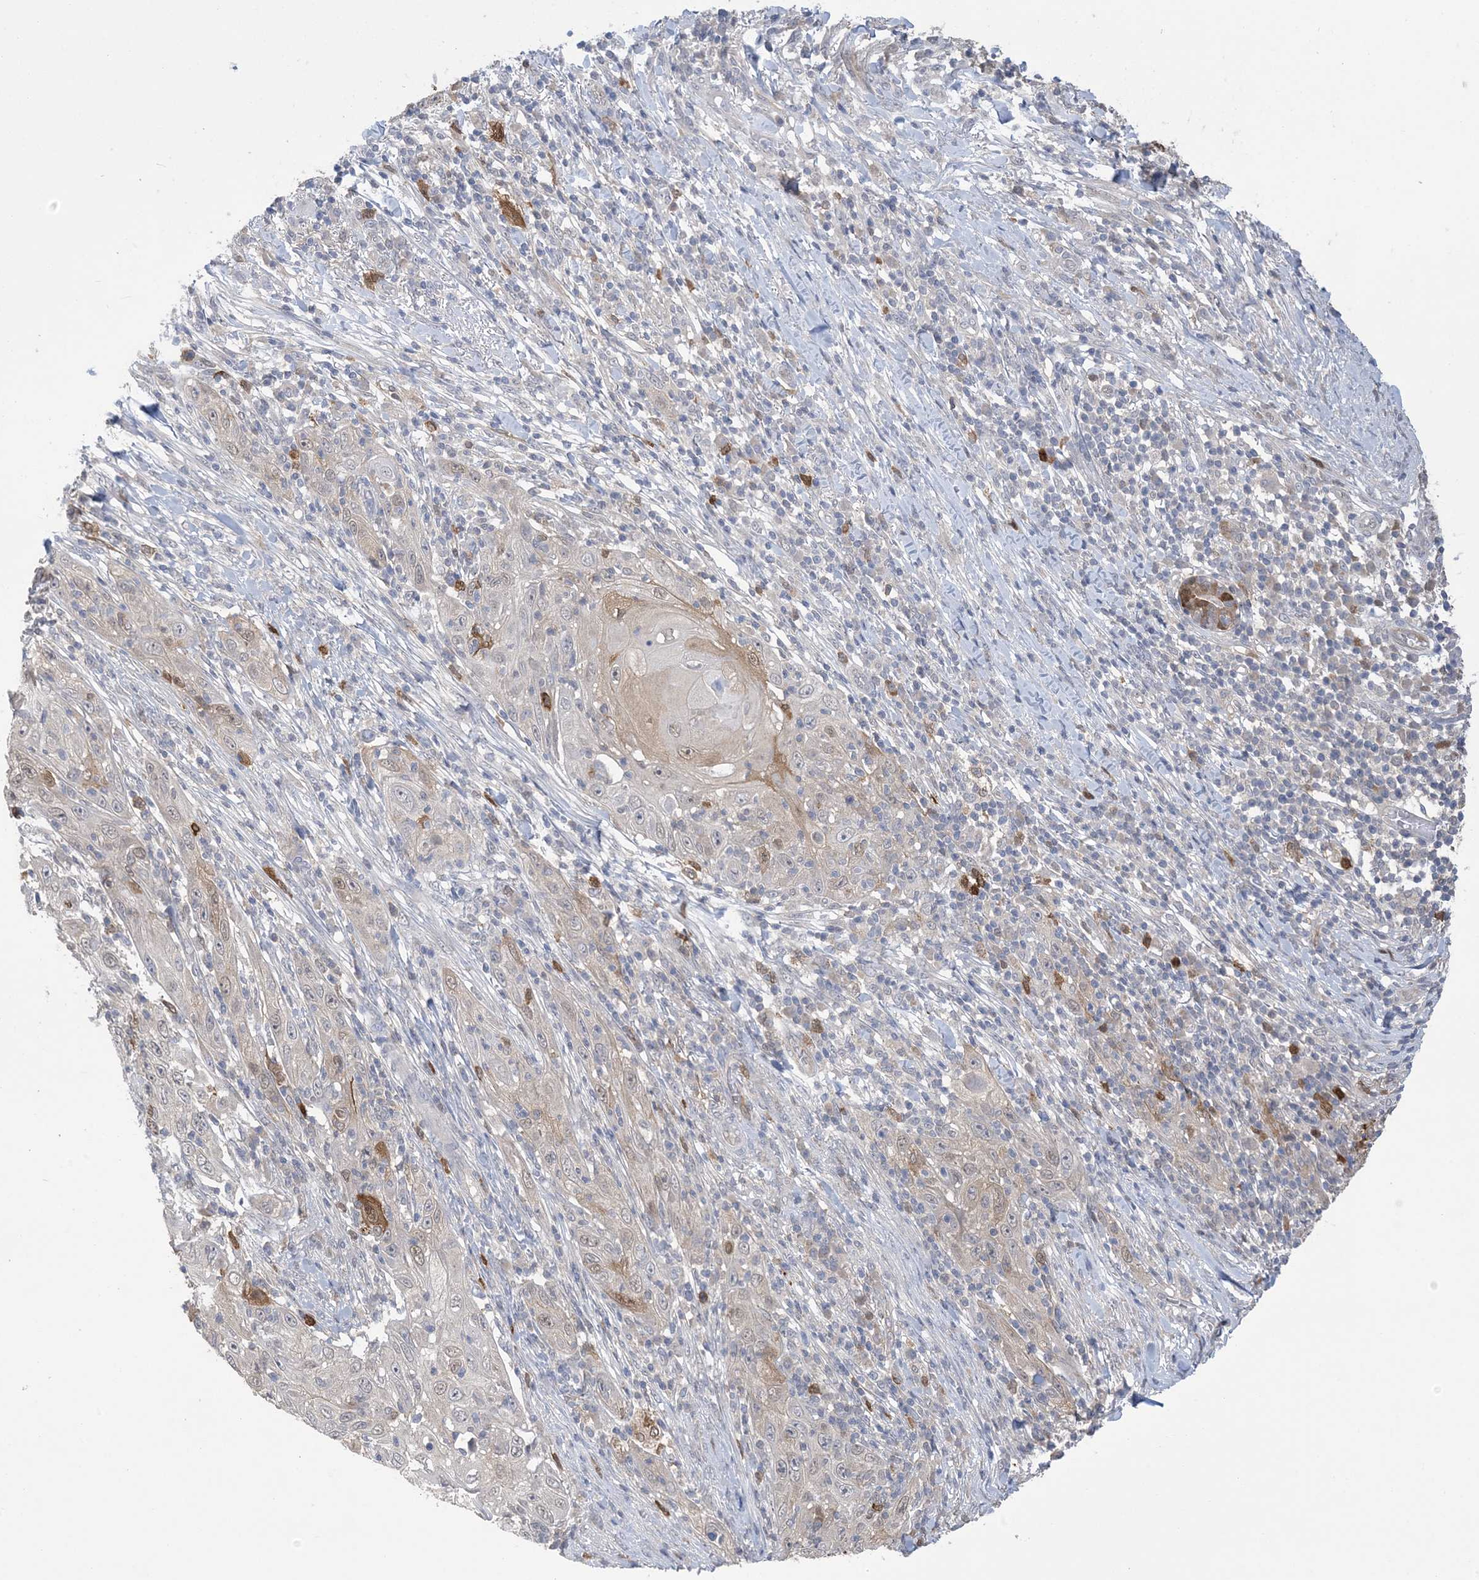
{"staining": {"intensity": "strong", "quantity": "<25%", "location": "cytoplasmic/membranous,nuclear"}, "tissue": "skin cancer", "cell_type": "Tumor cells", "image_type": "cancer", "snomed": [{"axis": "morphology", "description": "Squamous cell carcinoma, NOS"}, {"axis": "topography", "description": "Skin"}], "caption": "Immunohistochemistry (IHC) photomicrograph of human skin cancer stained for a protein (brown), which demonstrates medium levels of strong cytoplasmic/membranous and nuclear expression in approximately <25% of tumor cells.", "gene": "HMGCS1", "patient": {"sex": "female", "age": 88}}